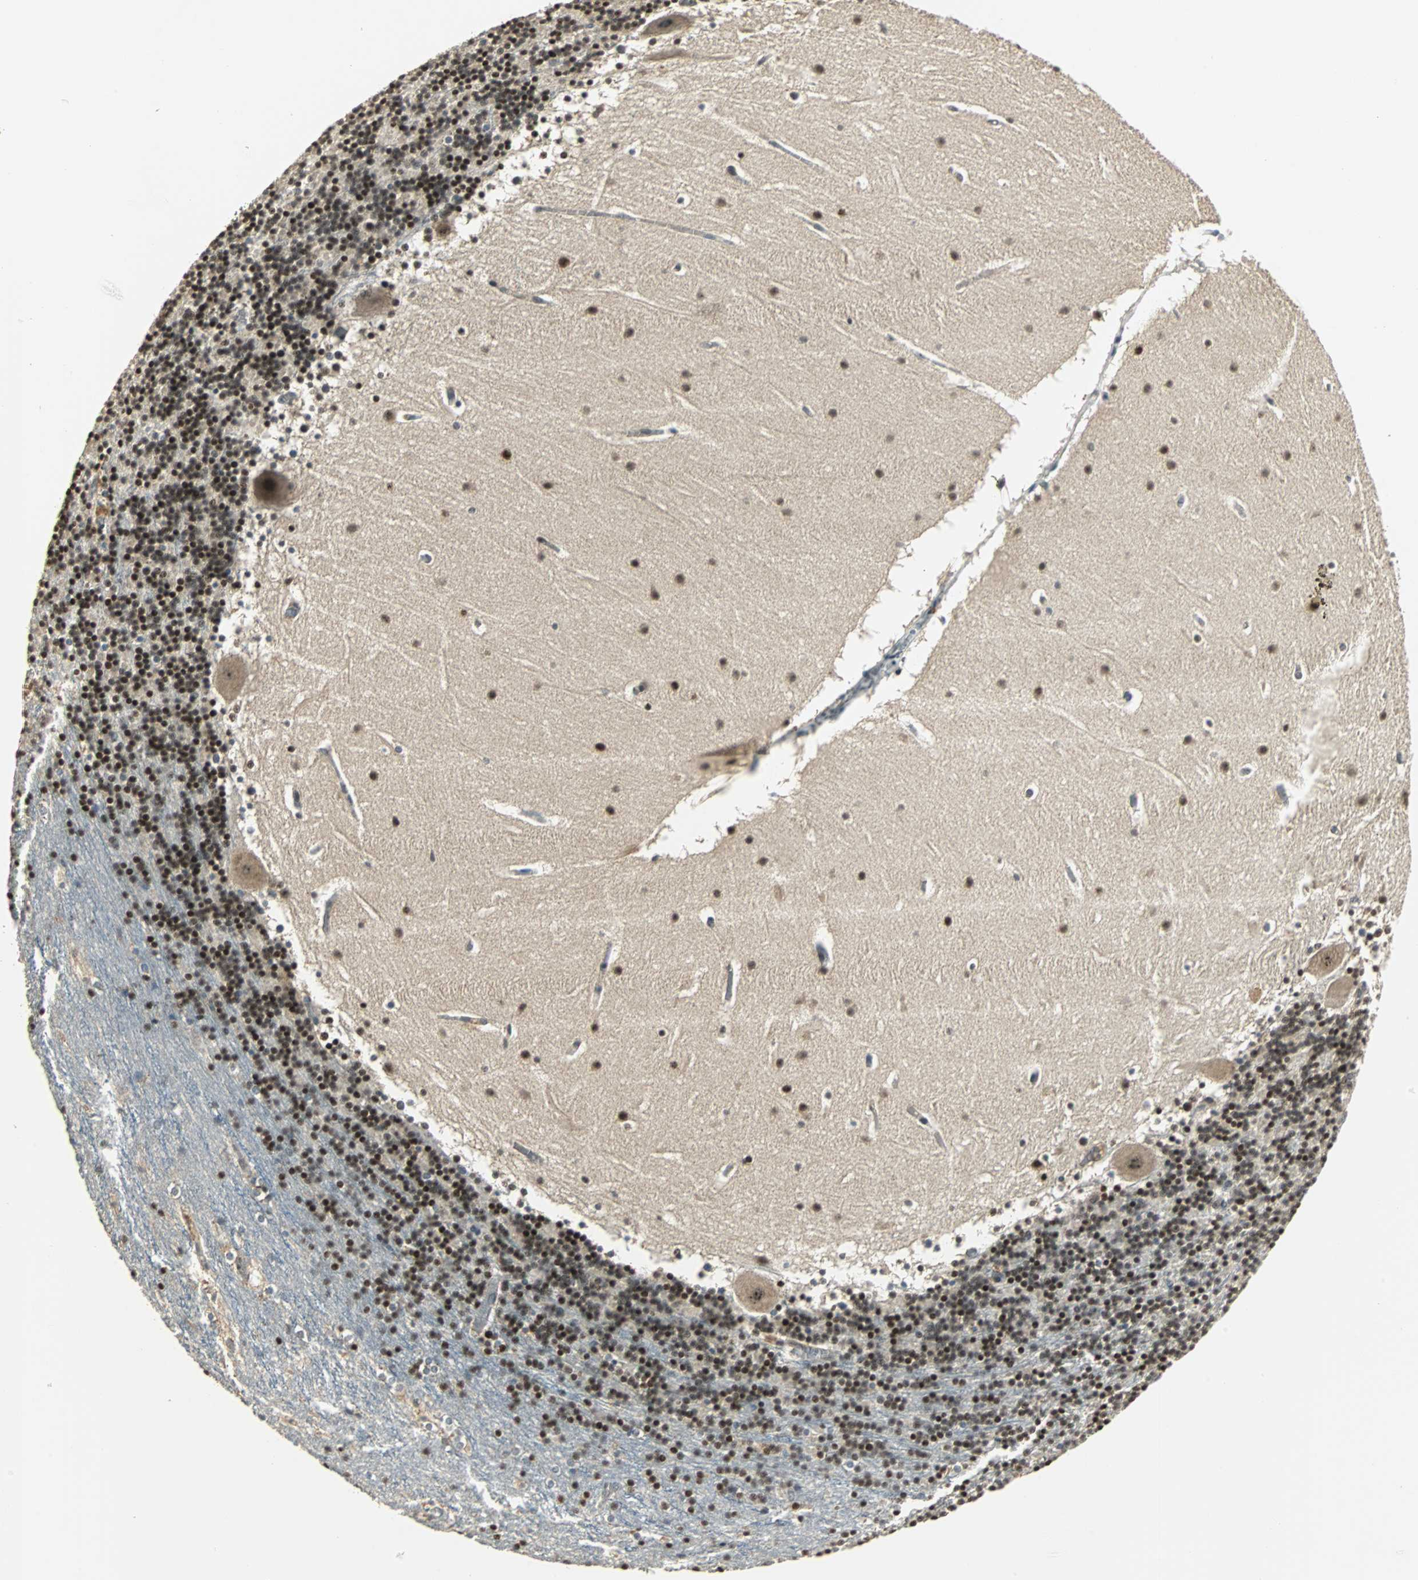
{"staining": {"intensity": "strong", "quantity": ">75%", "location": "nuclear"}, "tissue": "cerebellum", "cell_type": "Cells in granular layer", "image_type": "normal", "snomed": [{"axis": "morphology", "description": "Normal tissue, NOS"}, {"axis": "topography", "description": "Cerebellum"}], "caption": "Immunohistochemistry (IHC) of unremarkable cerebellum displays high levels of strong nuclear expression in approximately >75% of cells in granular layer. (Brightfield microscopy of DAB IHC at high magnification).", "gene": "MED4", "patient": {"sex": "male", "age": 45}}